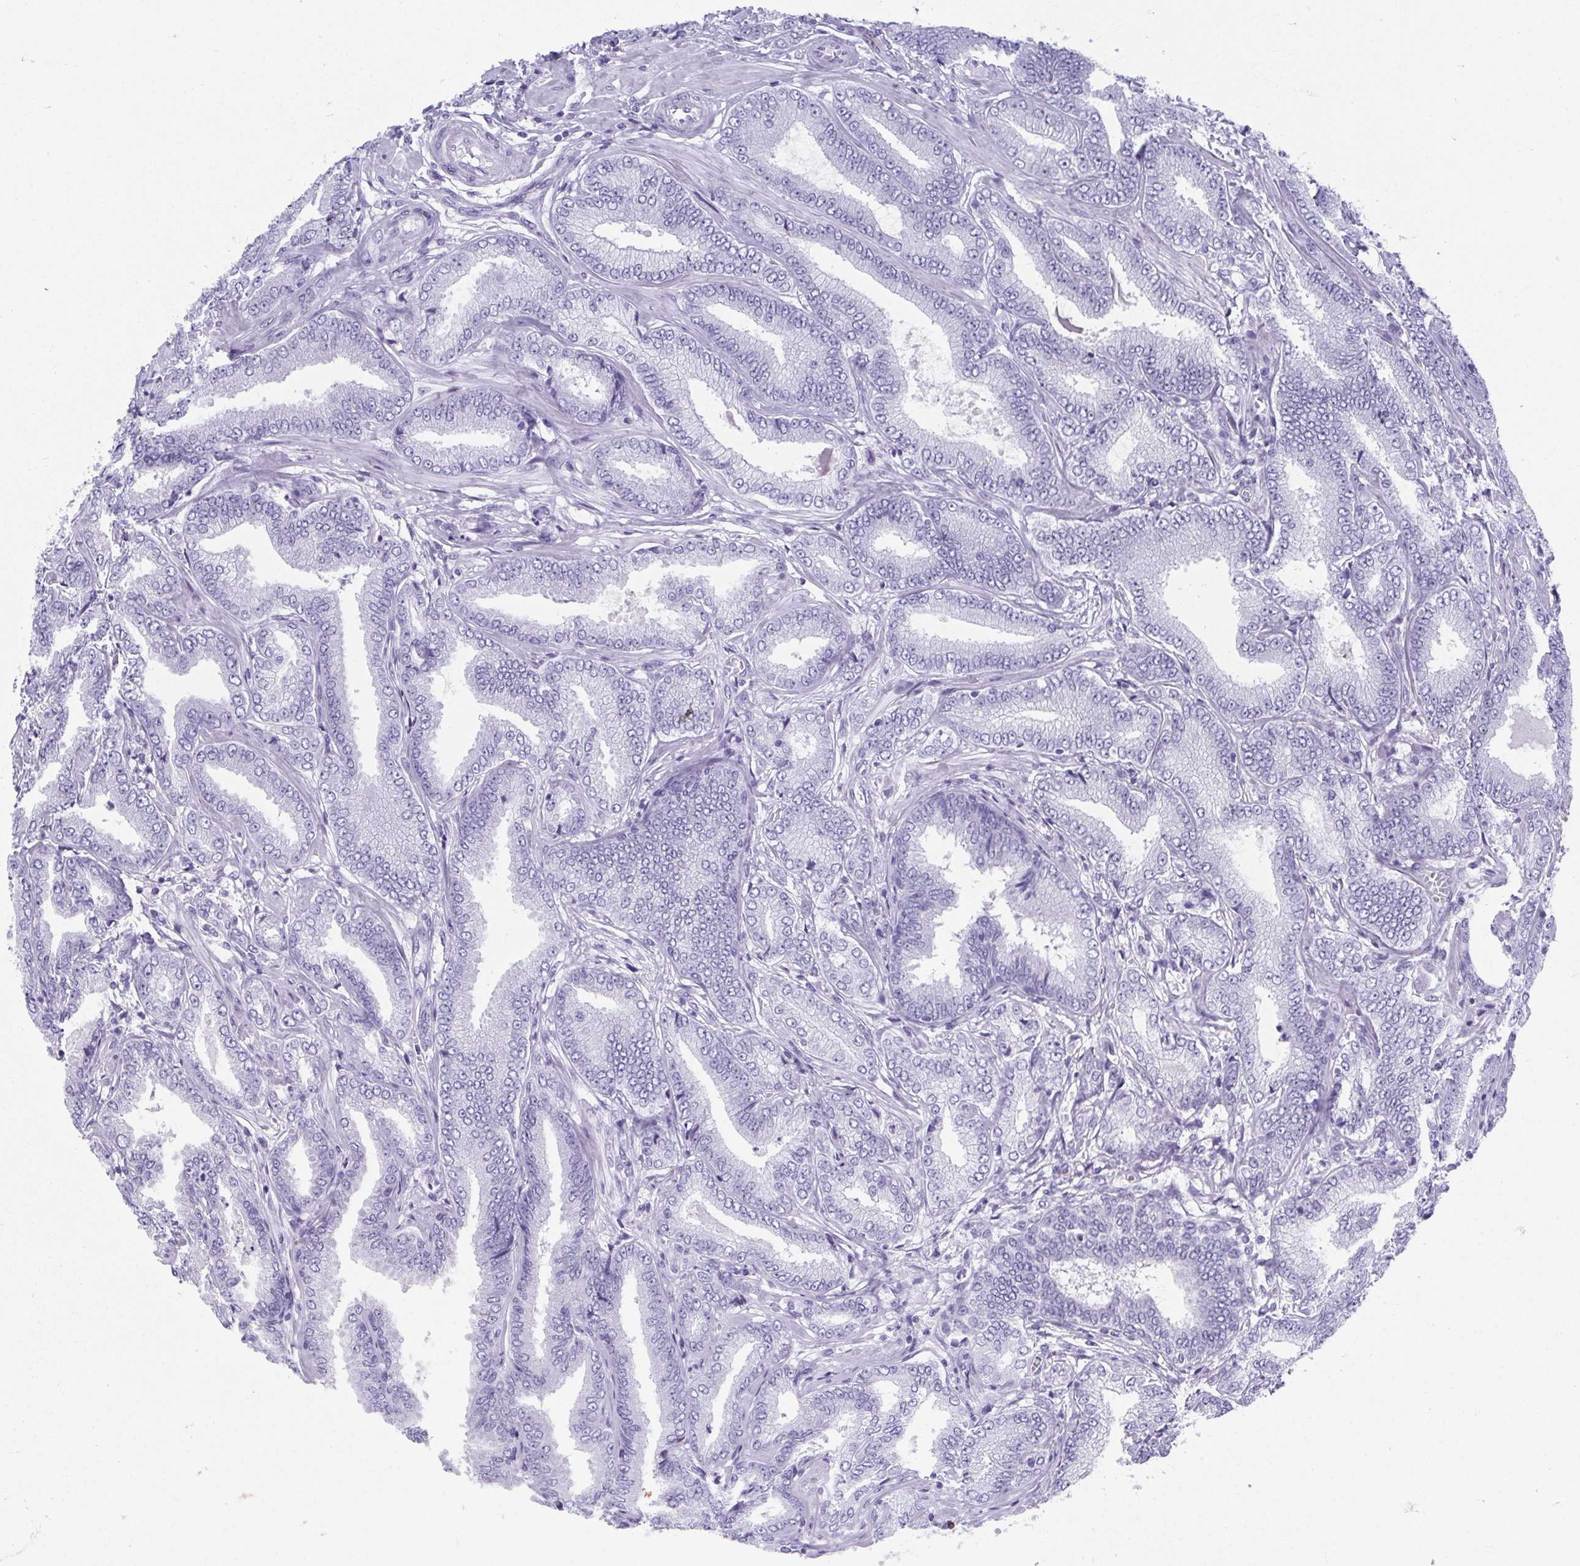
{"staining": {"intensity": "negative", "quantity": "none", "location": "none"}, "tissue": "prostate cancer", "cell_type": "Tumor cells", "image_type": "cancer", "snomed": [{"axis": "morphology", "description": "Adenocarcinoma, Low grade"}, {"axis": "topography", "description": "Prostate"}], "caption": "Immunohistochemistry (IHC) photomicrograph of human prostate cancer (low-grade adenocarcinoma) stained for a protein (brown), which displays no expression in tumor cells.", "gene": "GHRL", "patient": {"sex": "male", "age": 55}}